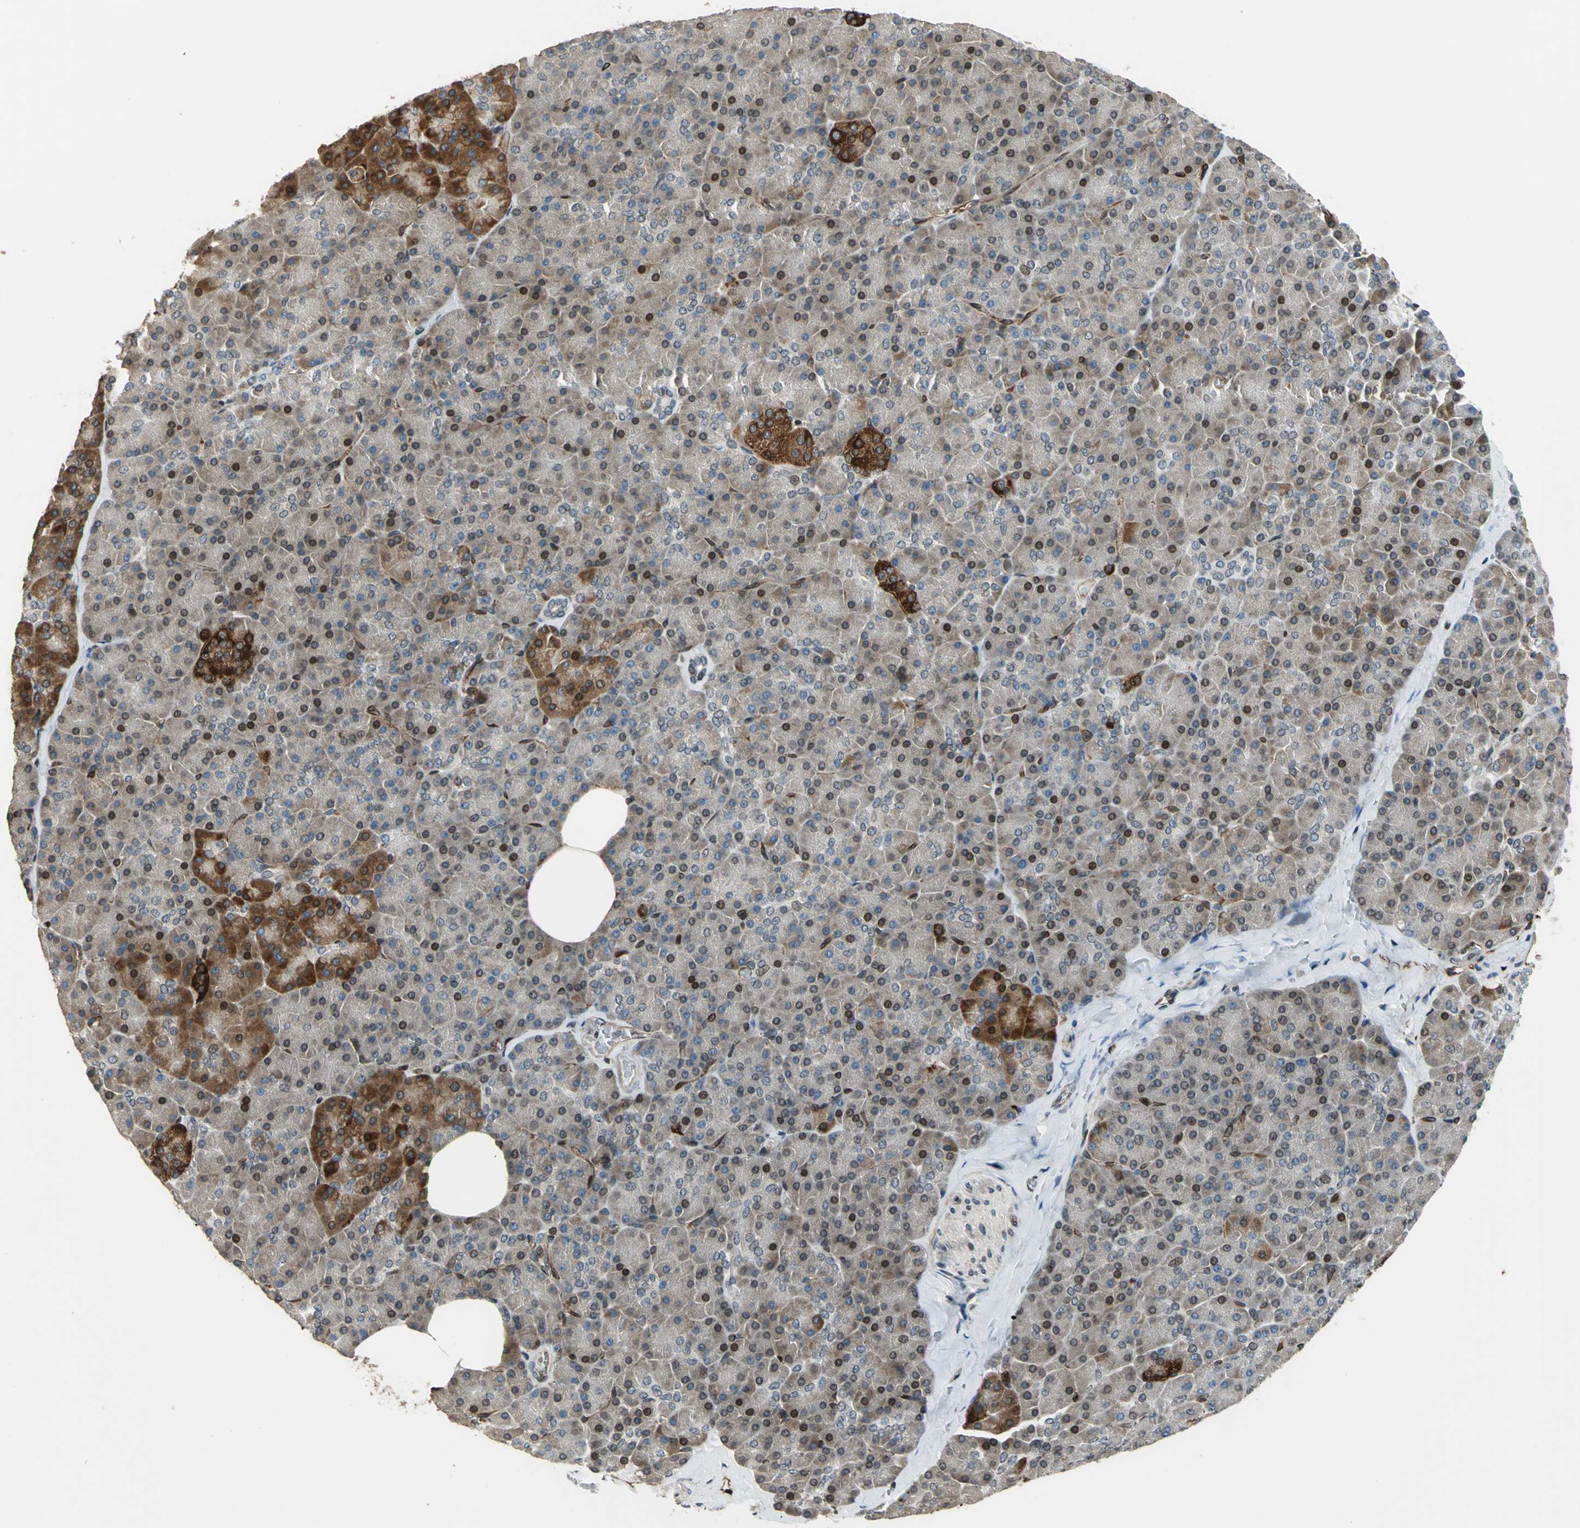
{"staining": {"intensity": "moderate", "quantity": ">75%", "location": "cytoplasmic/membranous,nuclear"}, "tissue": "pancreas", "cell_type": "Exocrine glandular cells", "image_type": "normal", "snomed": [{"axis": "morphology", "description": "Normal tissue, NOS"}, {"axis": "topography", "description": "Pancreas"}], "caption": "IHC staining of normal pancreas, which displays medium levels of moderate cytoplasmic/membranous,nuclear expression in approximately >75% of exocrine glandular cells indicating moderate cytoplasmic/membranous,nuclear protein staining. The staining was performed using DAB (3,3'-diaminobenzidine) (brown) for protein detection and nuclei were counterstained in hematoxylin (blue).", "gene": "BRIP1", "patient": {"sex": "female", "age": 35}}